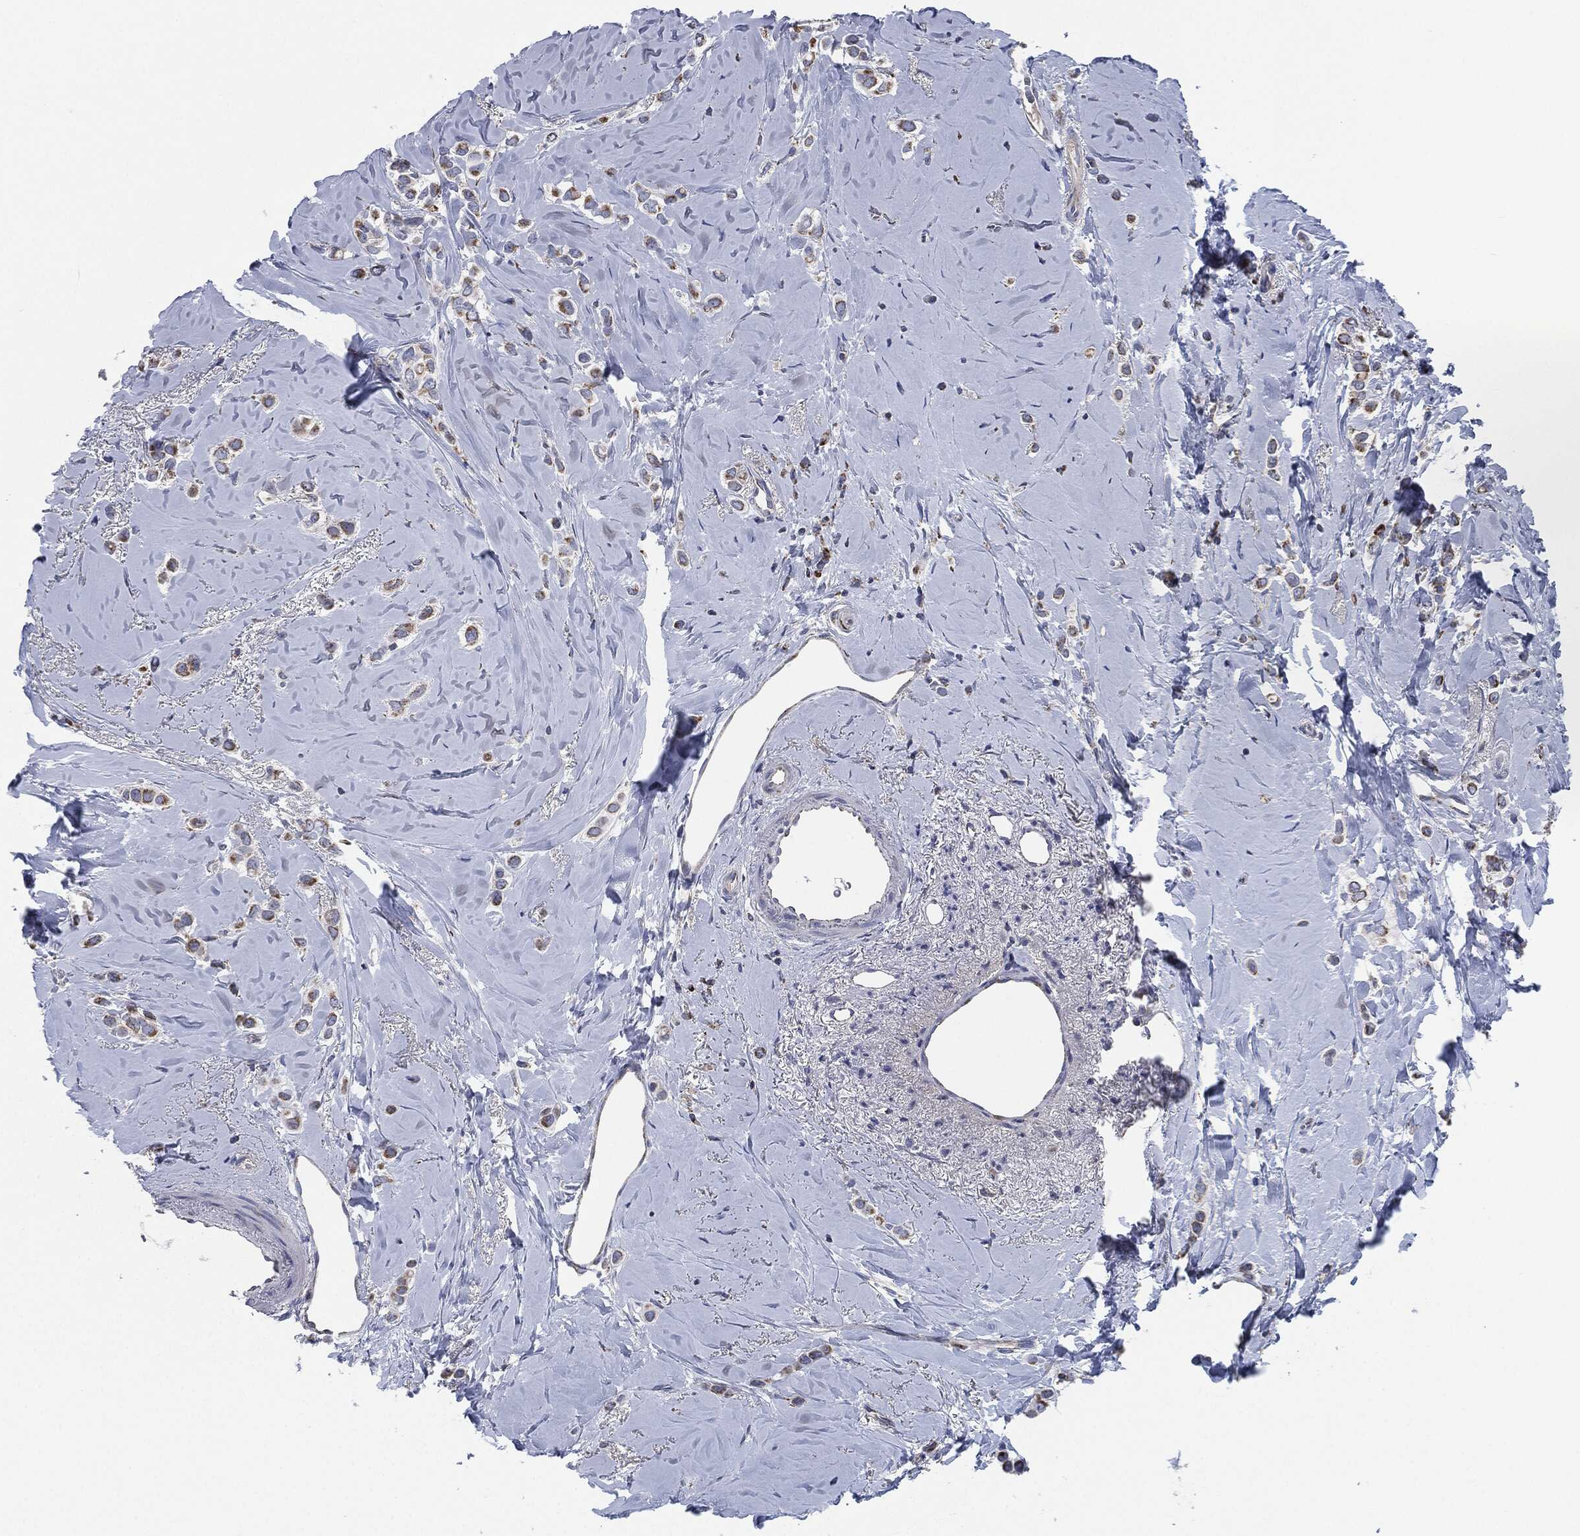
{"staining": {"intensity": "strong", "quantity": "25%-75%", "location": "cytoplasmic/membranous"}, "tissue": "breast cancer", "cell_type": "Tumor cells", "image_type": "cancer", "snomed": [{"axis": "morphology", "description": "Lobular carcinoma"}, {"axis": "topography", "description": "Breast"}], "caption": "Lobular carcinoma (breast) was stained to show a protein in brown. There is high levels of strong cytoplasmic/membranous positivity in approximately 25%-75% of tumor cells. (DAB = brown stain, brightfield microscopy at high magnification).", "gene": "SIGLEC9", "patient": {"sex": "female", "age": 66}}